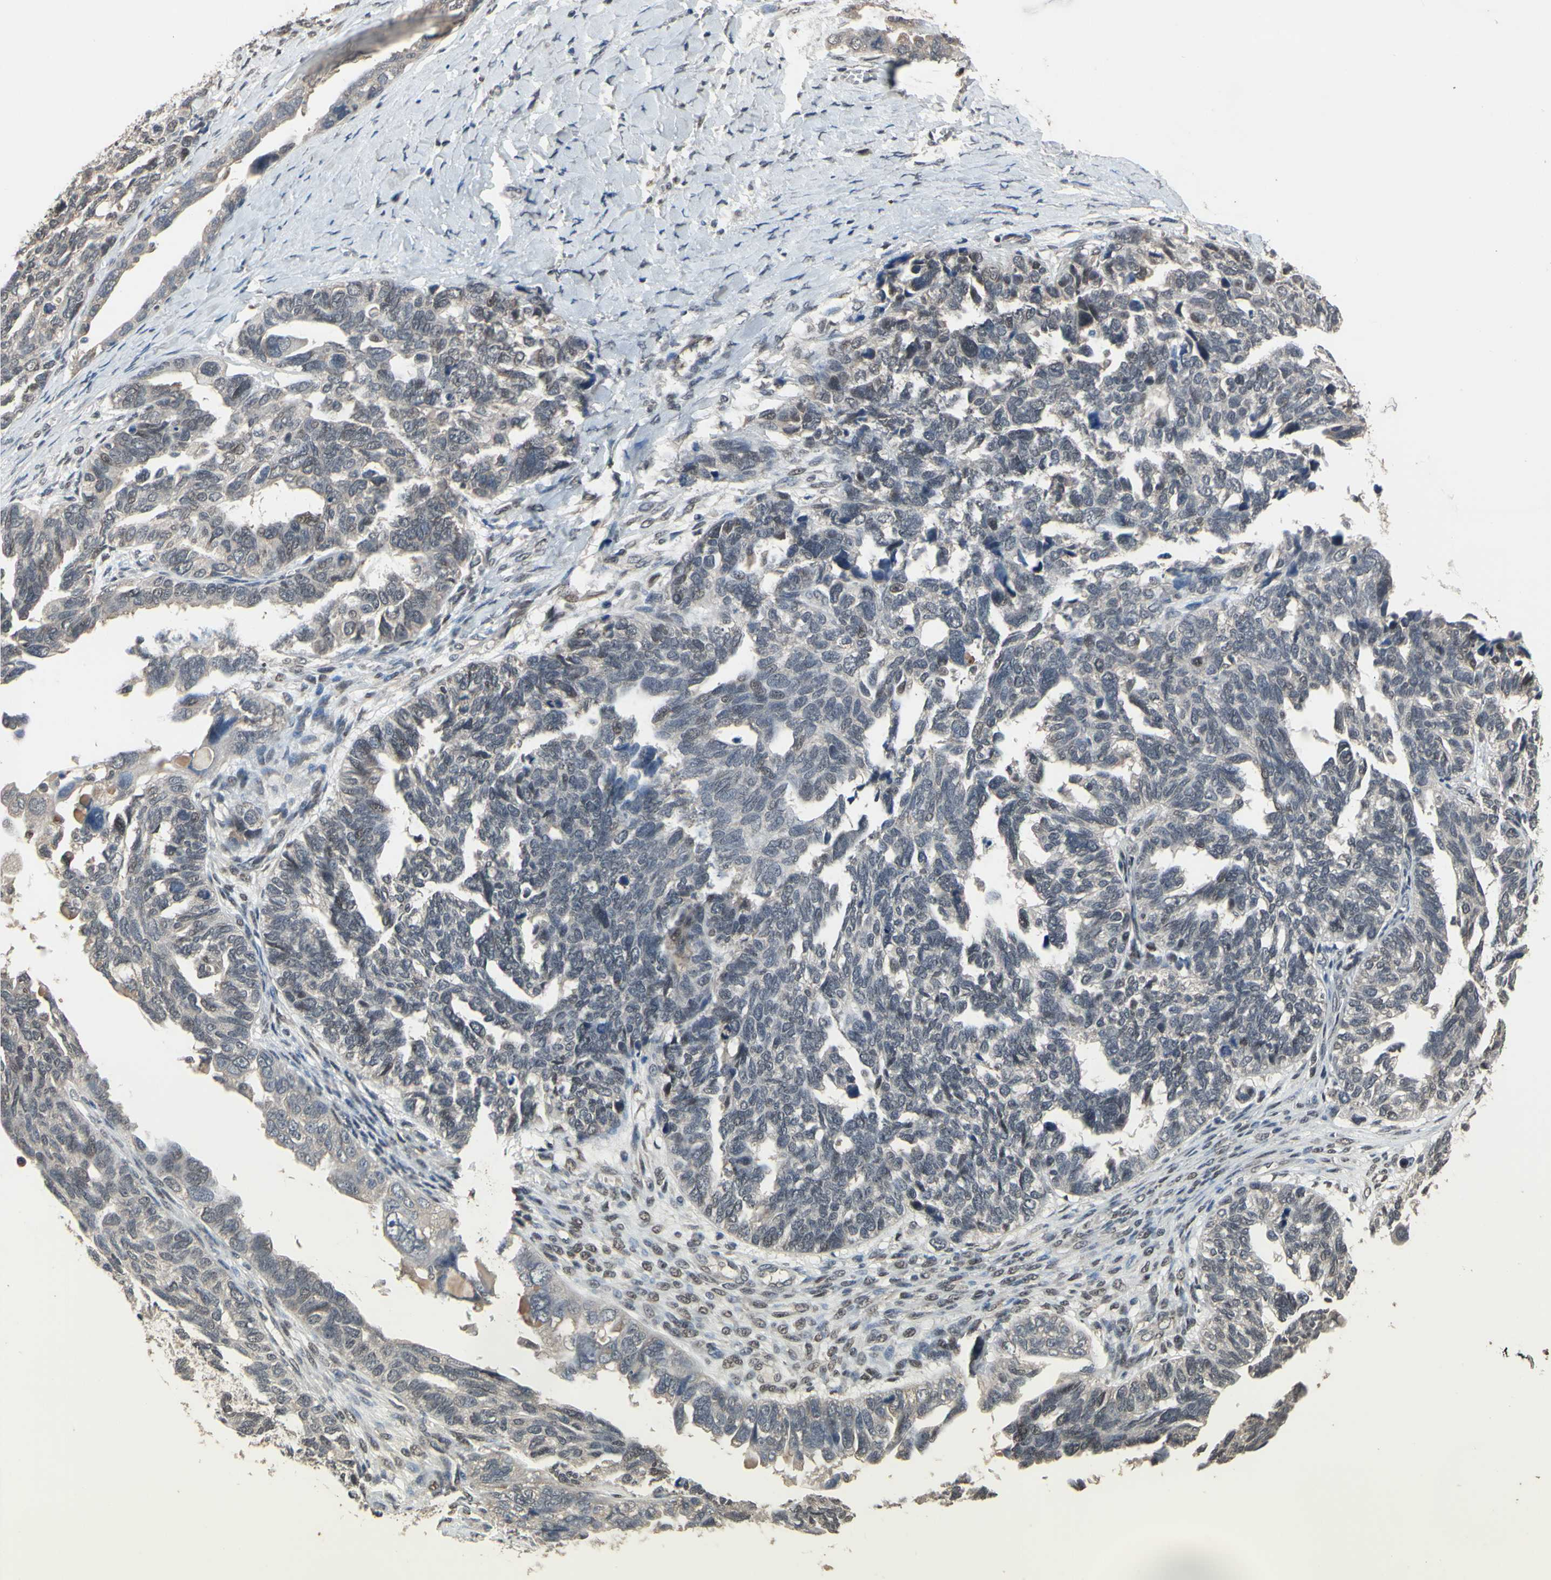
{"staining": {"intensity": "negative", "quantity": "none", "location": "none"}, "tissue": "ovarian cancer", "cell_type": "Tumor cells", "image_type": "cancer", "snomed": [{"axis": "morphology", "description": "Cystadenocarcinoma, serous, NOS"}, {"axis": "topography", "description": "Ovary"}], "caption": "The image exhibits no staining of tumor cells in ovarian serous cystadenocarcinoma. Nuclei are stained in blue.", "gene": "ZNF174", "patient": {"sex": "female", "age": 79}}